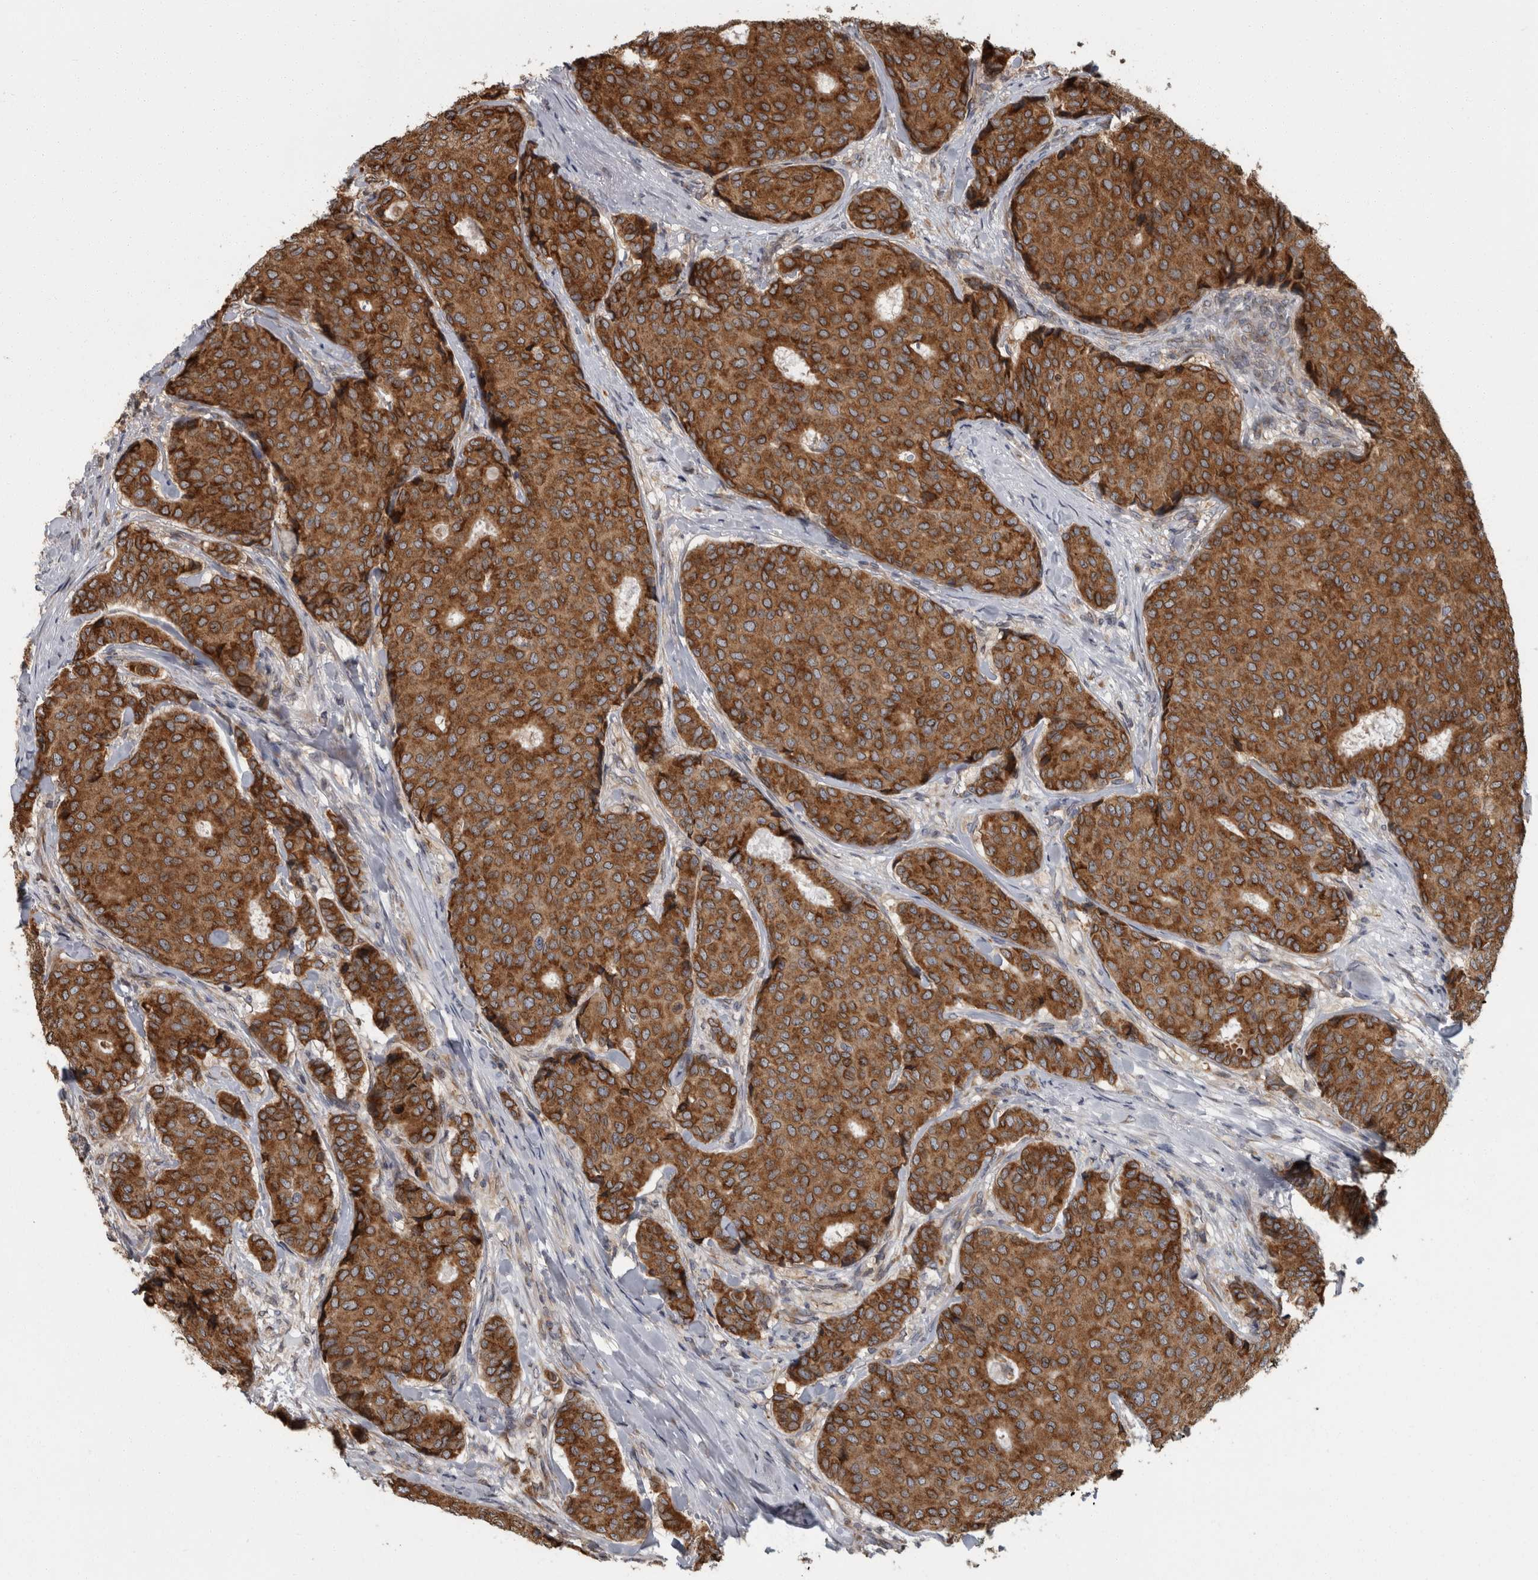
{"staining": {"intensity": "moderate", "quantity": ">75%", "location": "cytoplasmic/membranous"}, "tissue": "breast cancer", "cell_type": "Tumor cells", "image_type": "cancer", "snomed": [{"axis": "morphology", "description": "Duct carcinoma"}, {"axis": "topography", "description": "Breast"}], "caption": "Immunohistochemistry (IHC) of human breast cancer (intraductal carcinoma) reveals medium levels of moderate cytoplasmic/membranous positivity in approximately >75% of tumor cells.", "gene": "LMAN2L", "patient": {"sex": "female", "age": 75}}